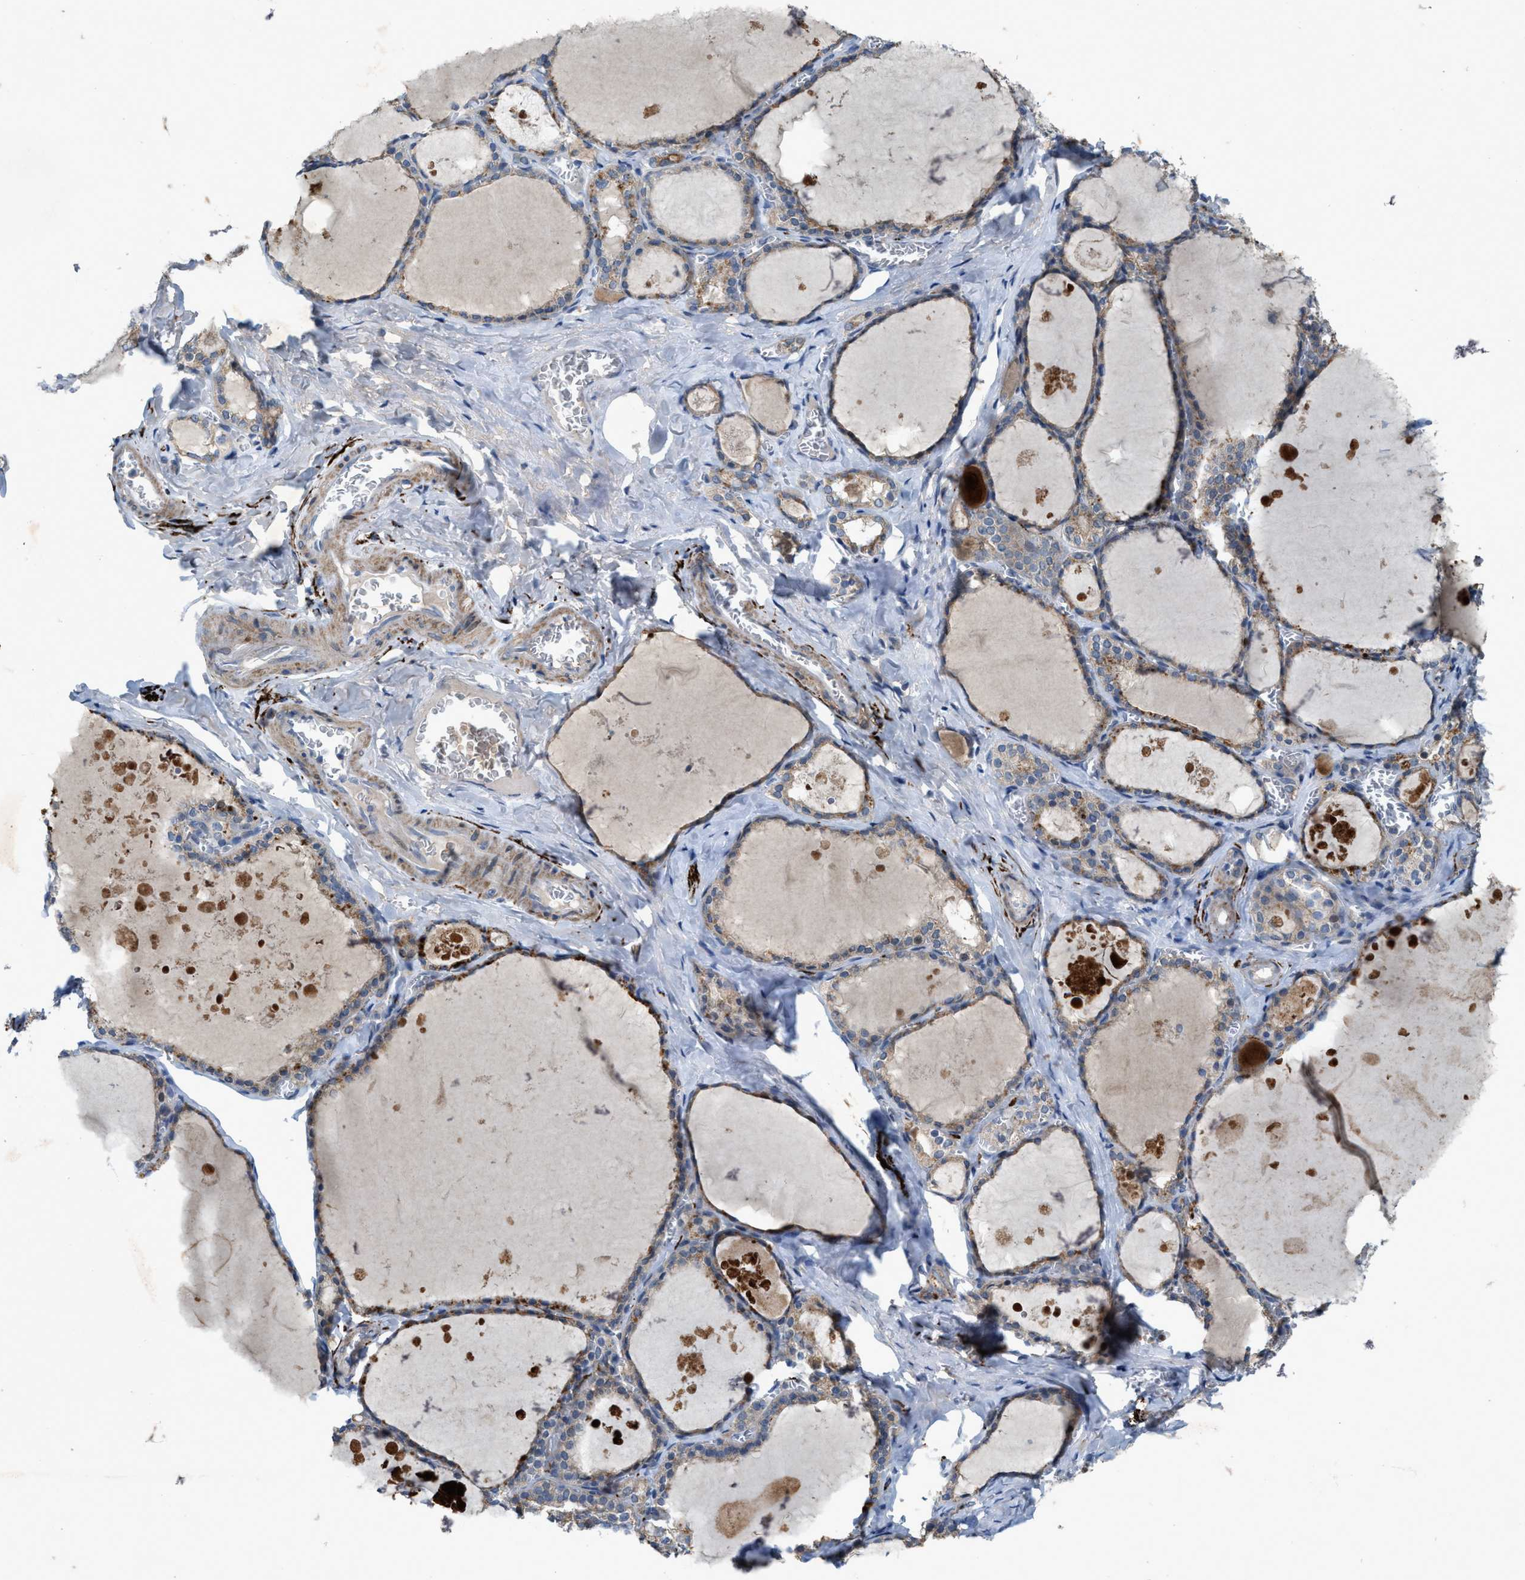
{"staining": {"intensity": "moderate", "quantity": "<25%", "location": "cytoplasmic/membranous"}, "tissue": "thyroid gland", "cell_type": "Glandular cells", "image_type": "normal", "snomed": [{"axis": "morphology", "description": "Normal tissue, NOS"}, {"axis": "topography", "description": "Thyroid gland"}], "caption": "The immunohistochemical stain shows moderate cytoplasmic/membranous positivity in glandular cells of unremarkable thyroid gland.", "gene": "URGCP", "patient": {"sex": "male", "age": 56}}